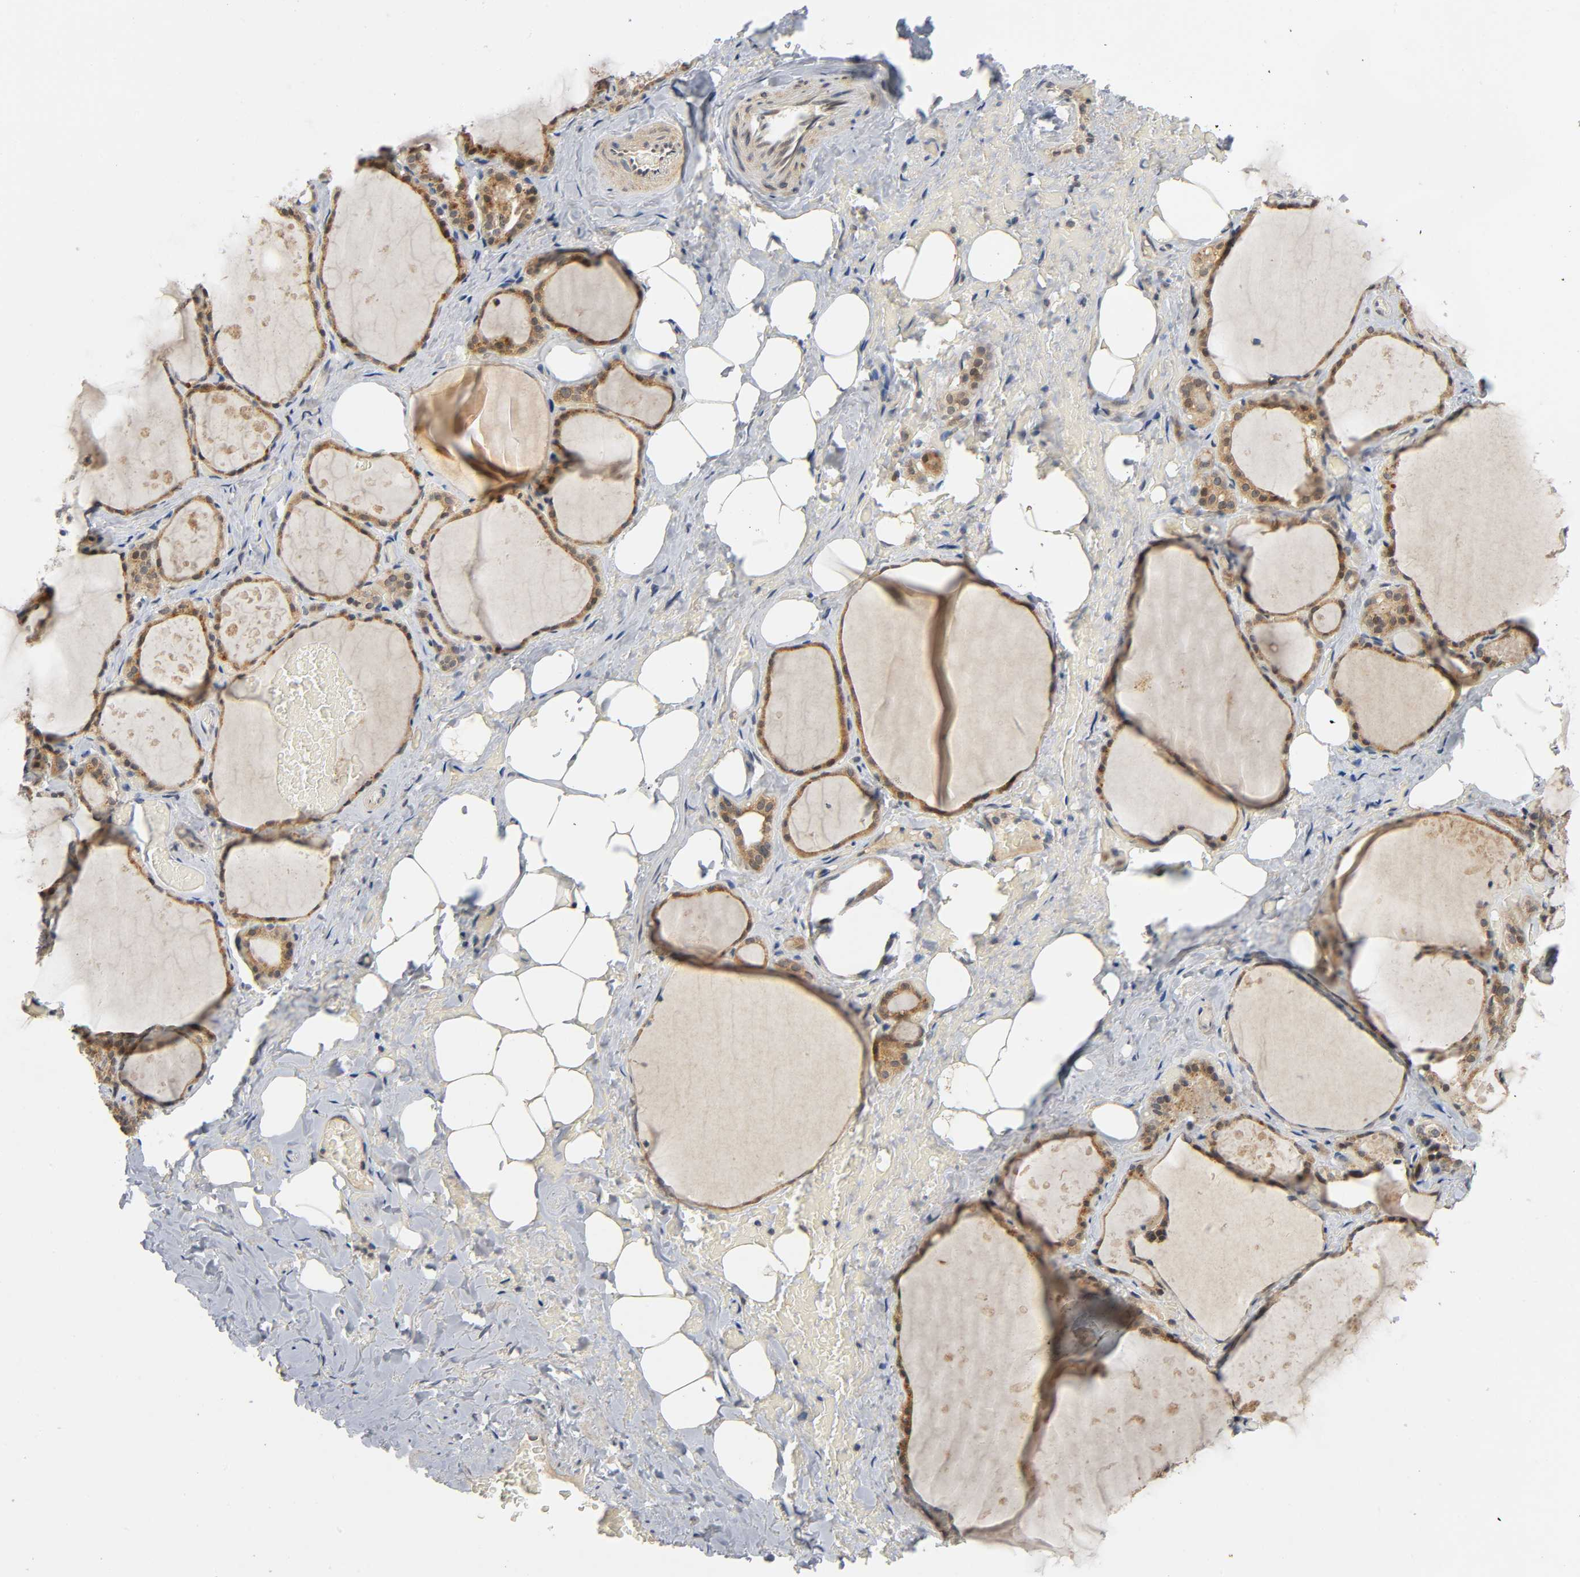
{"staining": {"intensity": "moderate", "quantity": ">75%", "location": "cytoplasmic/membranous"}, "tissue": "thyroid gland", "cell_type": "Glandular cells", "image_type": "normal", "snomed": [{"axis": "morphology", "description": "Normal tissue, NOS"}, {"axis": "topography", "description": "Thyroid gland"}], "caption": "Moderate cytoplasmic/membranous staining is present in approximately >75% of glandular cells in unremarkable thyroid gland. Immunohistochemistry (ihc) stains the protein in brown and the nuclei are stained blue.", "gene": "MAPK8", "patient": {"sex": "male", "age": 61}}